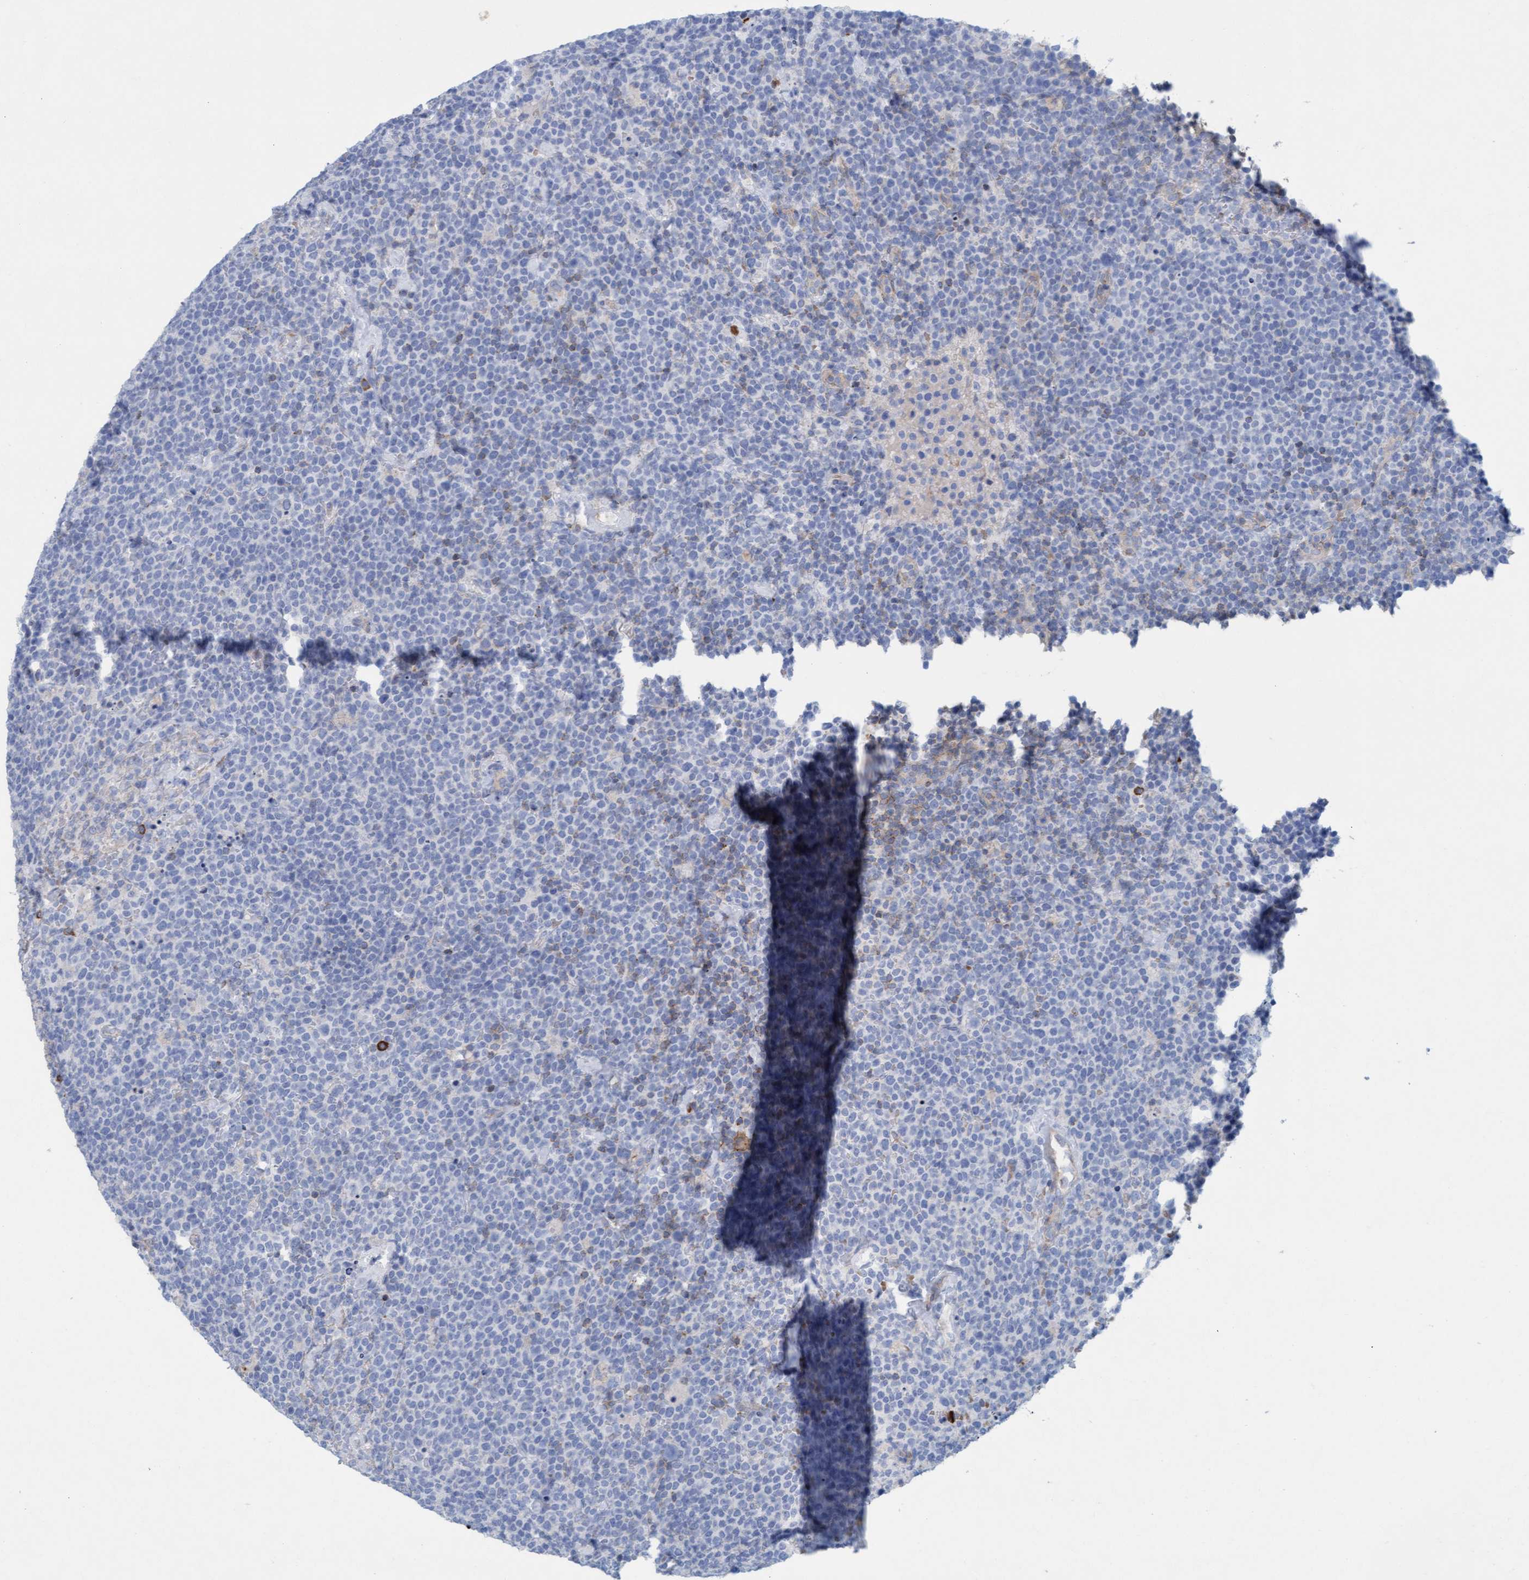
{"staining": {"intensity": "negative", "quantity": "none", "location": "none"}, "tissue": "lymphoma", "cell_type": "Tumor cells", "image_type": "cancer", "snomed": [{"axis": "morphology", "description": "Malignant lymphoma, non-Hodgkin's type, High grade"}, {"axis": "topography", "description": "Lymph node"}], "caption": "Image shows no significant protein expression in tumor cells of malignant lymphoma, non-Hodgkin's type (high-grade). (DAB immunohistochemistry with hematoxylin counter stain).", "gene": "SIGIRR", "patient": {"sex": "male", "age": 61}}